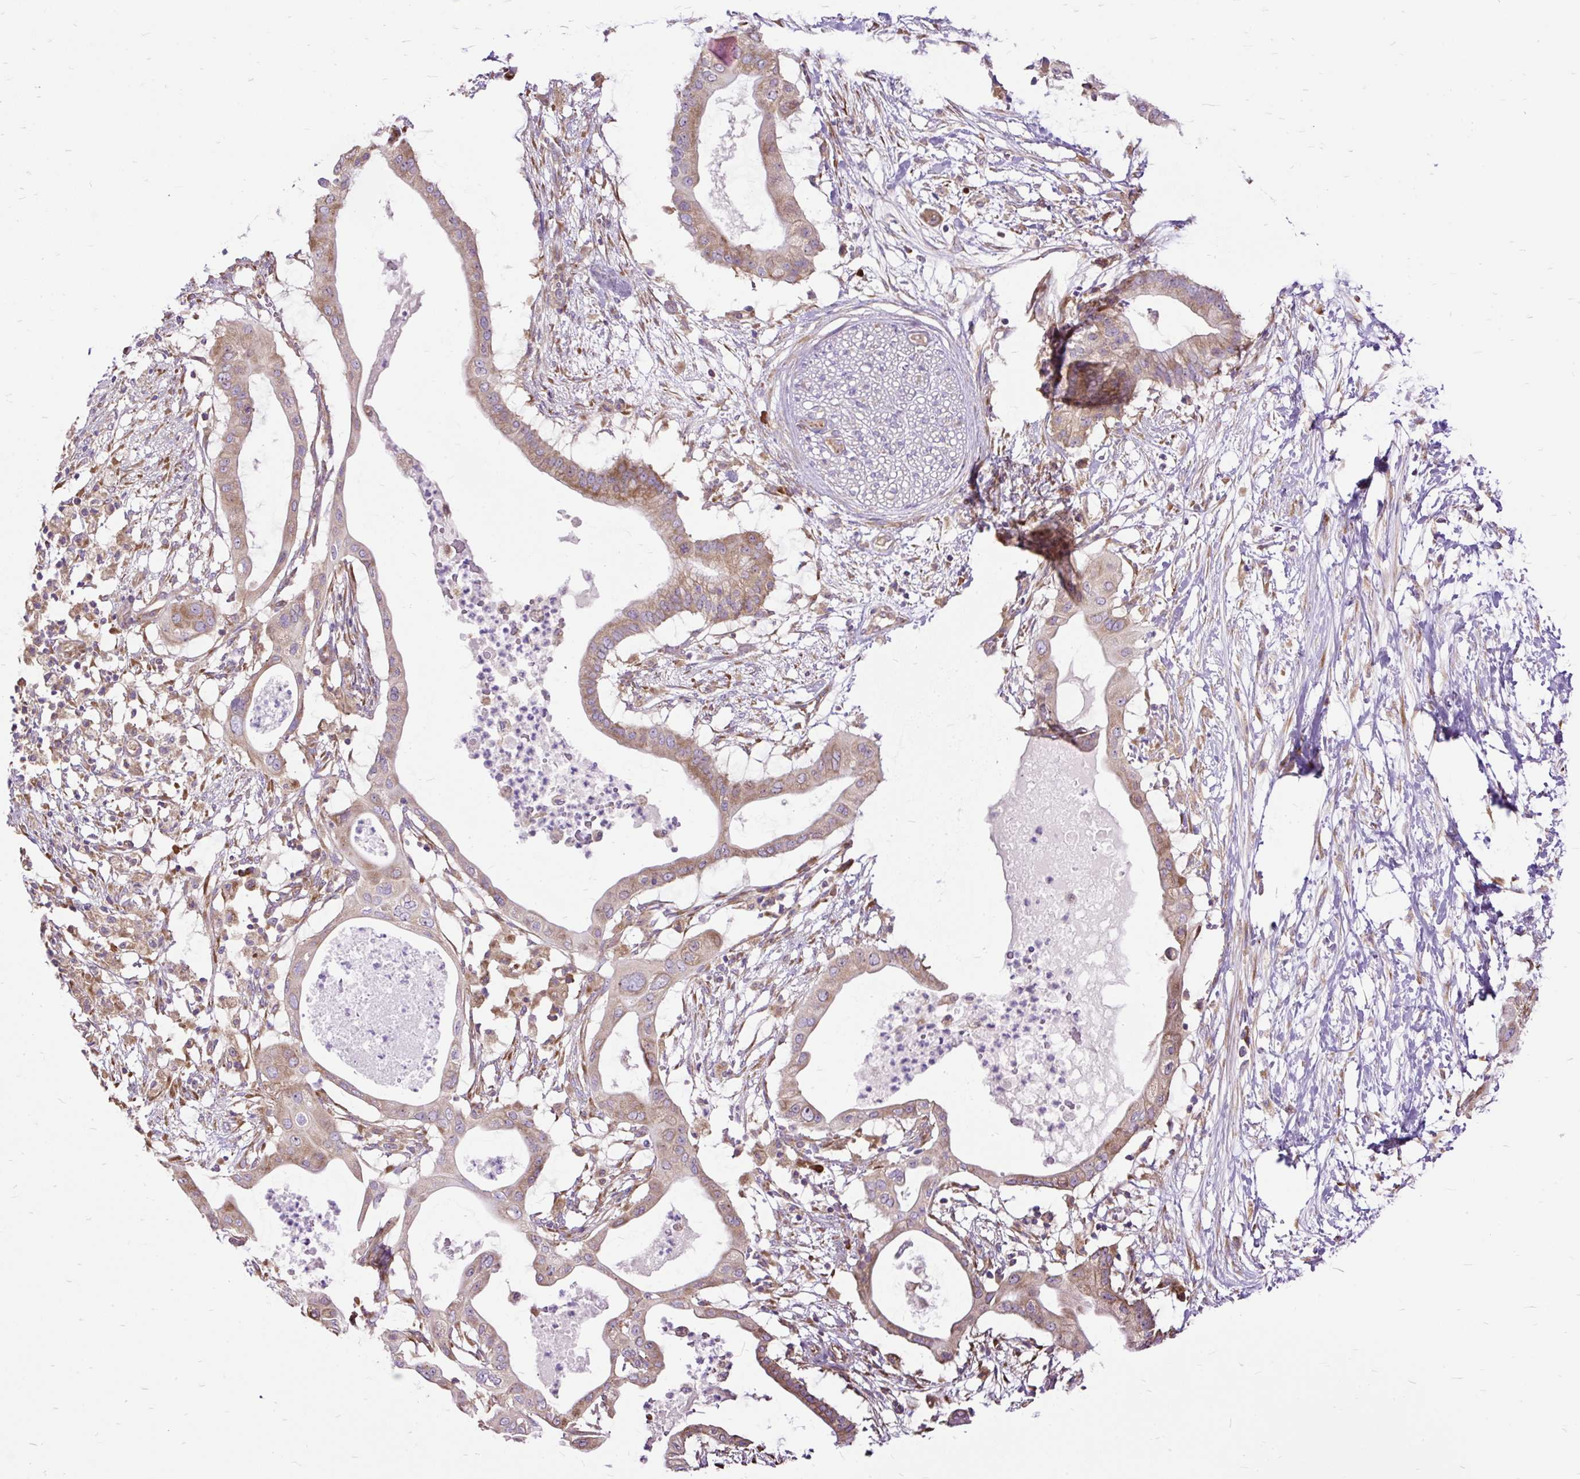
{"staining": {"intensity": "weak", "quantity": ">75%", "location": "cytoplasmic/membranous"}, "tissue": "pancreatic cancer", "cell_type": "Tumor cells", "image_type": "cancer", "snomed": [{"axis": "morphology", "description": "Adenocarcinoma, NOS"}, {"axis": "topography", "description": "Pancreas"}], "caption": "This is a micrograph of immunohistochemistry (IHC) staining of adenocarcinoma (pancreatic), which shows weak positivity in the cytoplasmic/membranous of tumor cells.", "gene": "RPS5", "patient": {"sex": "male", "age": 68}}